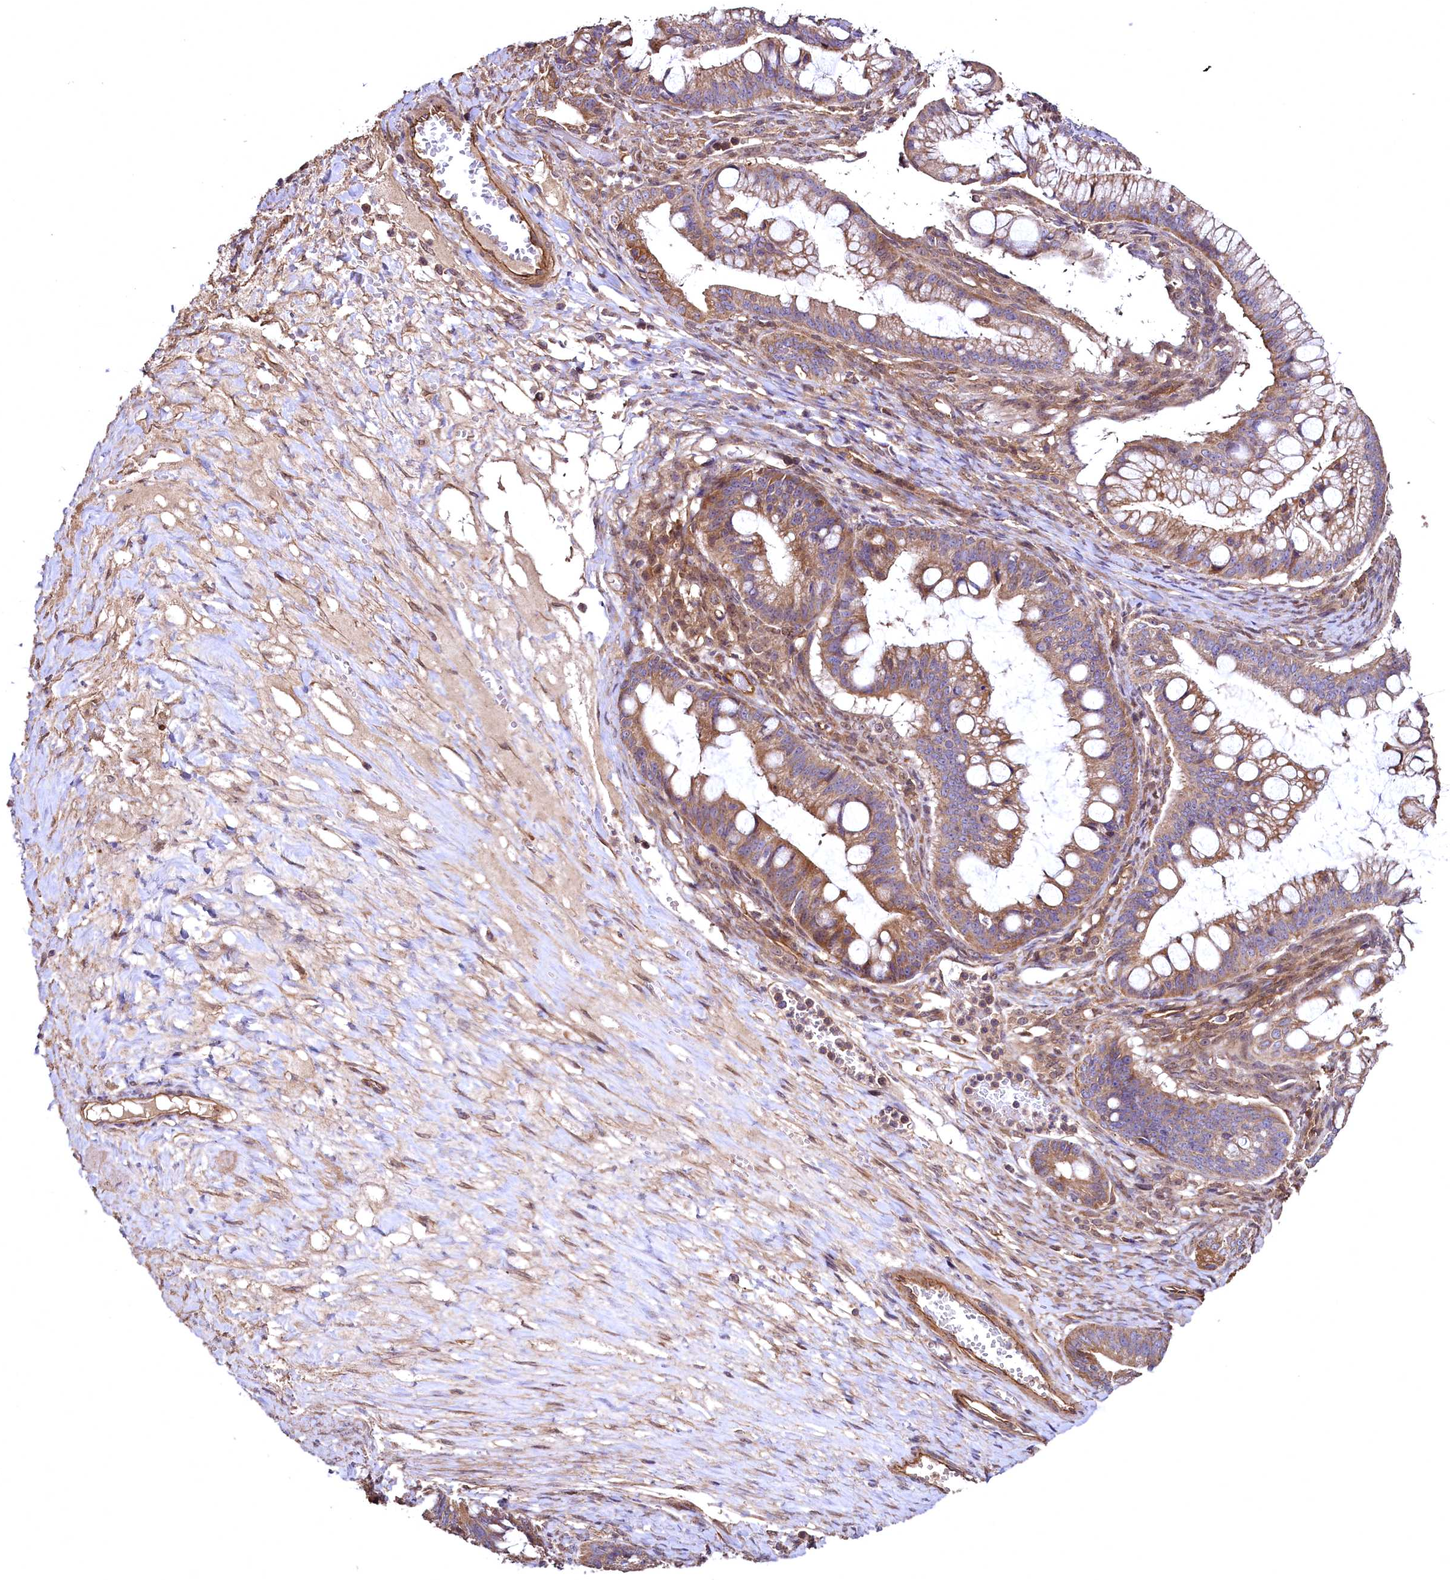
{"staining": {"intensity": "moderate", "quantity": ">75%", "location": "cytoplasmic/membranous"}, "tissue": "ovarian cancer", "cell_type": "Tumor cells", "image_type": "cancer", "snomed": [{"axis": "morphology", "description": "Cystadenocarcinoma, mucinous, NOS"}, {"axis": "topography", "description": "Ovary"}], "caption": "The photomicrograph exhibits a brown stain indicating the presence of a protein in the cytoplasmic/membranous of tumor cells in ovarian mucinous cystadenocarcinoma.", "gene": "TBCEL", "patient": {"sex": "female", "age": 73}}